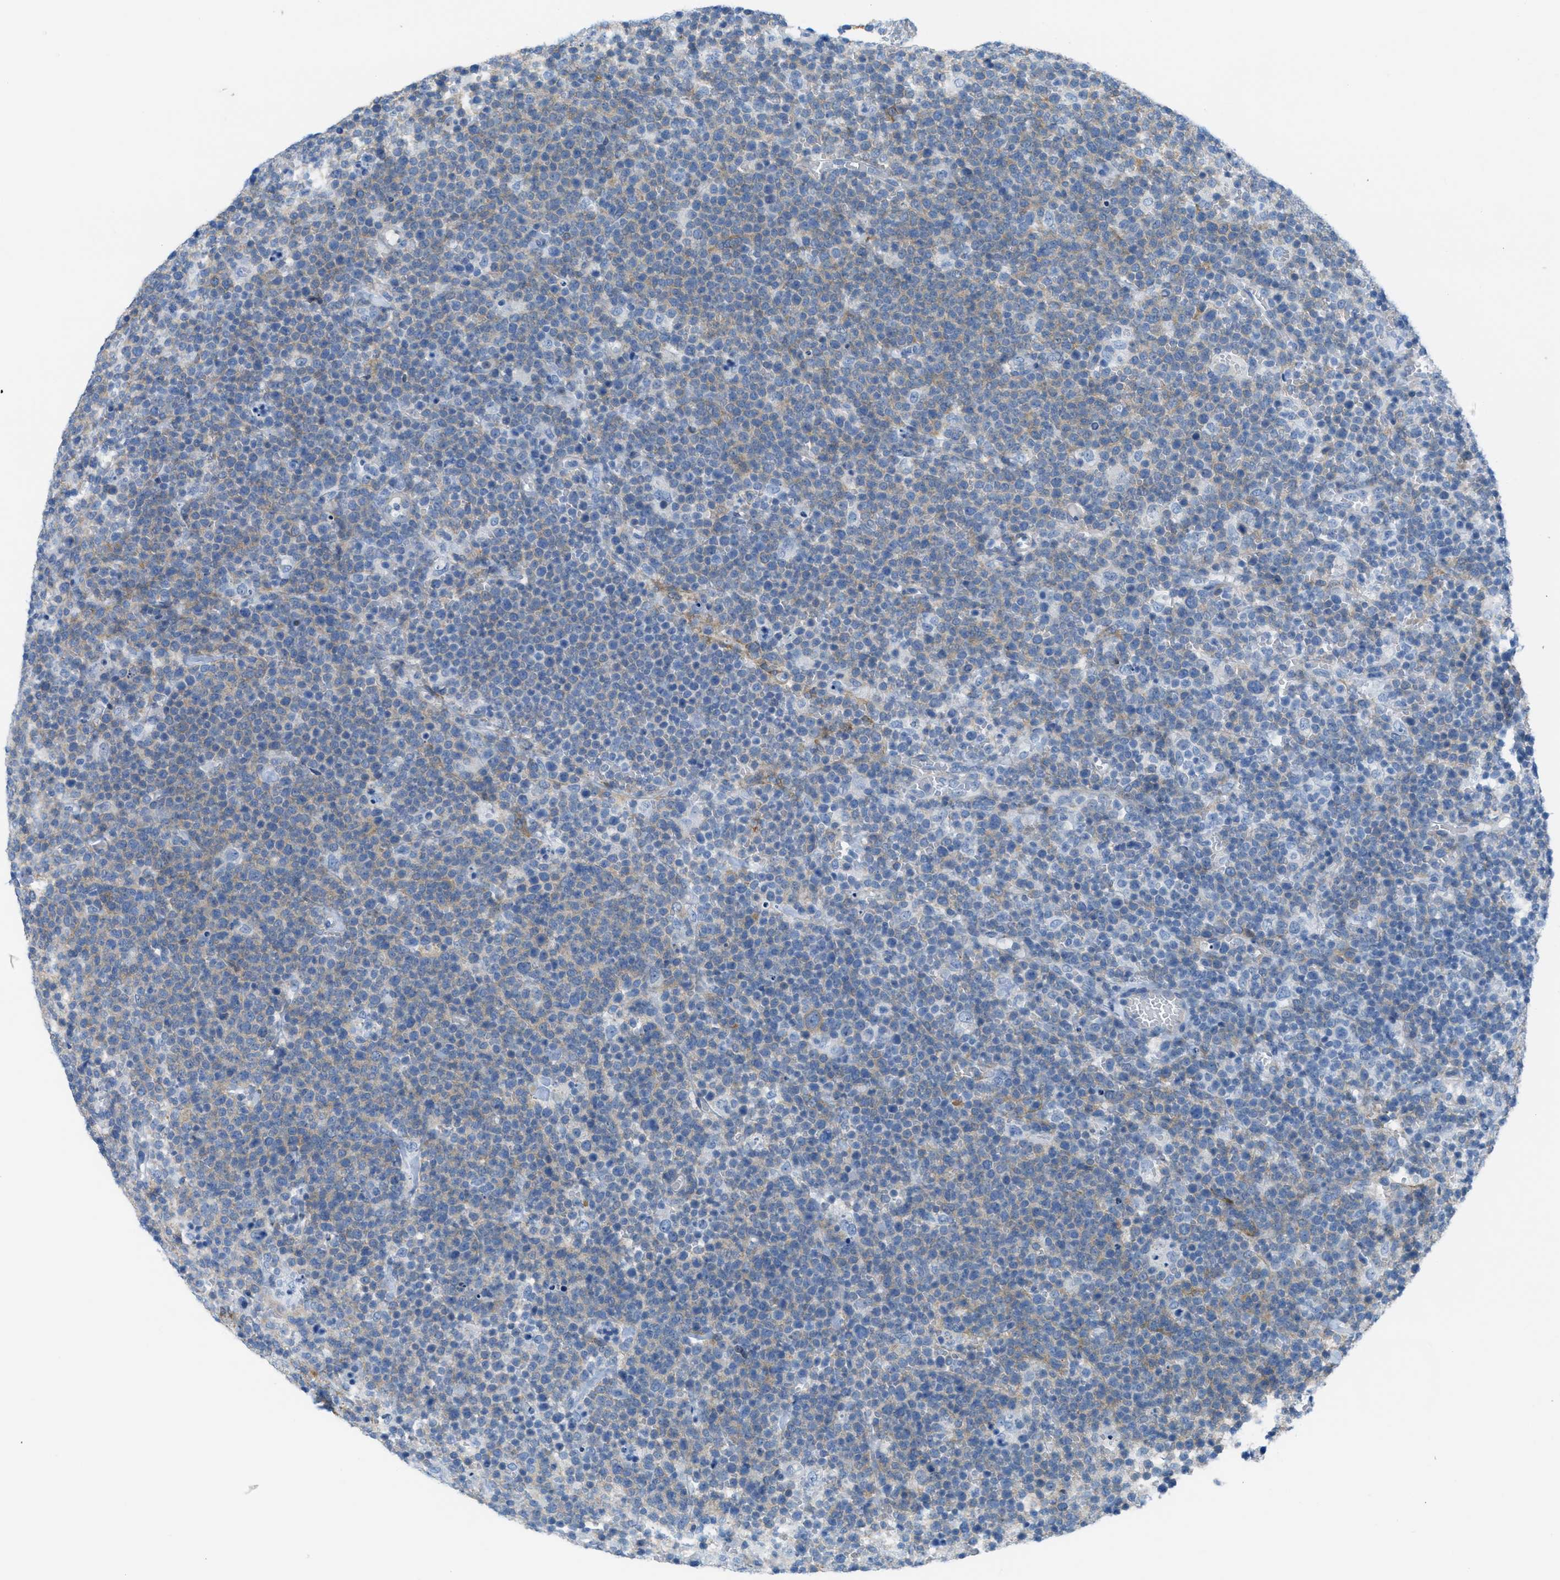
{"staining": {"intensity": "weak", "quantity": "<25%", "location": "cytoplasmic/membranous"}, "tissue": "lymphoma", "cell_type": "Tumor cells", "image_type": "cancer", "snomed": [{"axis": "morphology", "description": "Malignant lymphoma, non-Hodgkin's type, High grade"}, {"axis": "topography", "description": "Lymph node"}], "caption": "DAB (3,3'-diaminobenzidine) immunohistochemical staining of human malignant lymphoma, non-Hodgkin's type (high-grade) demonstrates no significant staining in tumor cells.", "gene": "ASGR1", "patient": {"sex": "male", "age": 61}}